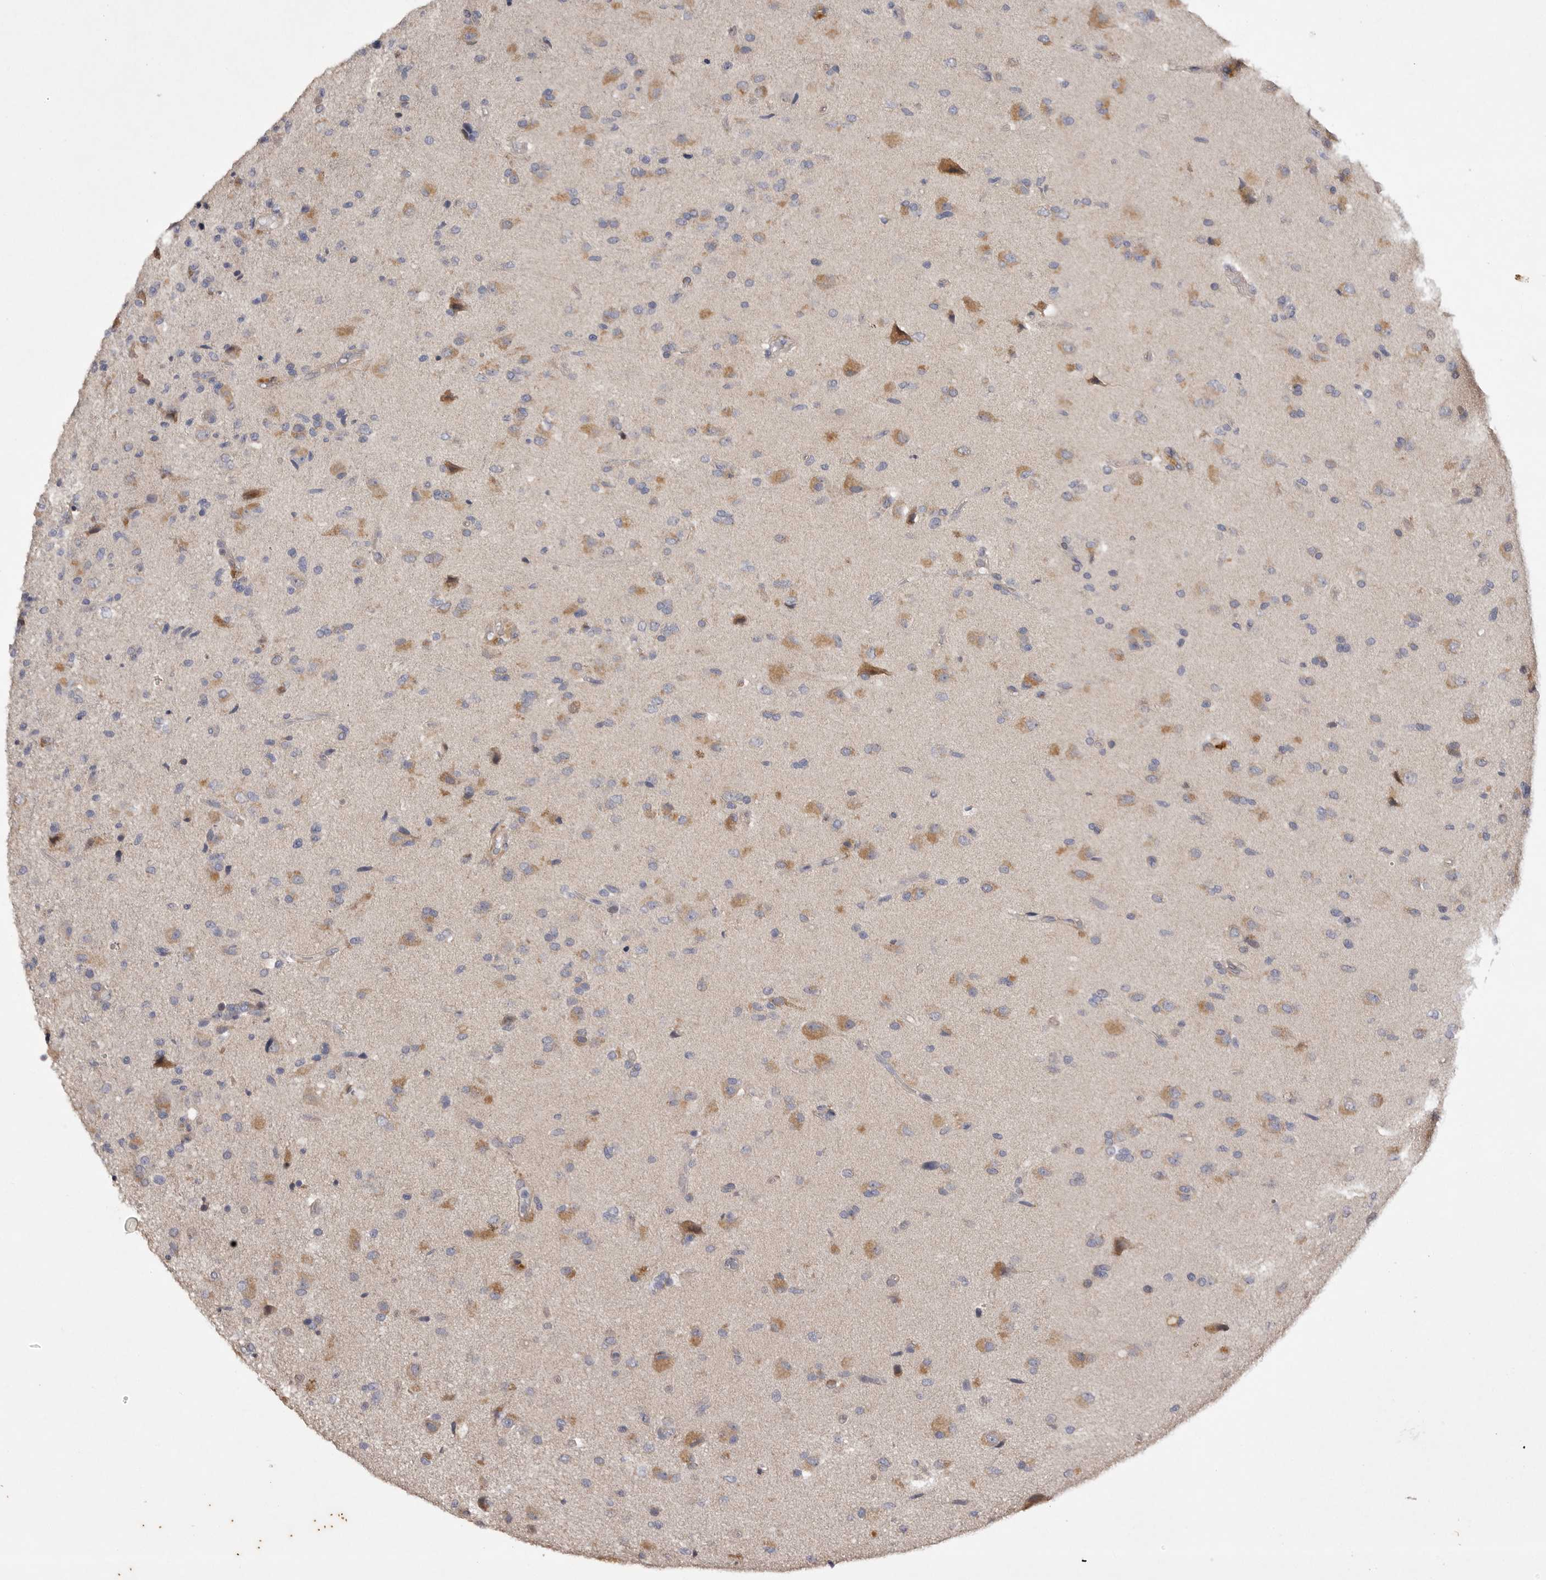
{"staining": {"intensity": "moderate", "quantity": "25%-75%", "location": "cytoplasmic/membranous"}, "tissue": "glioma", "cell_type": "Tumor cells", "image_type": "cancer", "snomed": [{"axis": "morphology", "description": "Glioma, malignant, High grade"}, {"axis": "topography", "description": "Brain"}], "caption": "Approximately 25%-75% of tumor cells in glioma display moderate cytoplasmic/membranous protein positivity as visualized by brown immunohistochemical staining.", "gene": "EDEM3", "patient": {"sex": "male", "age": 72}}